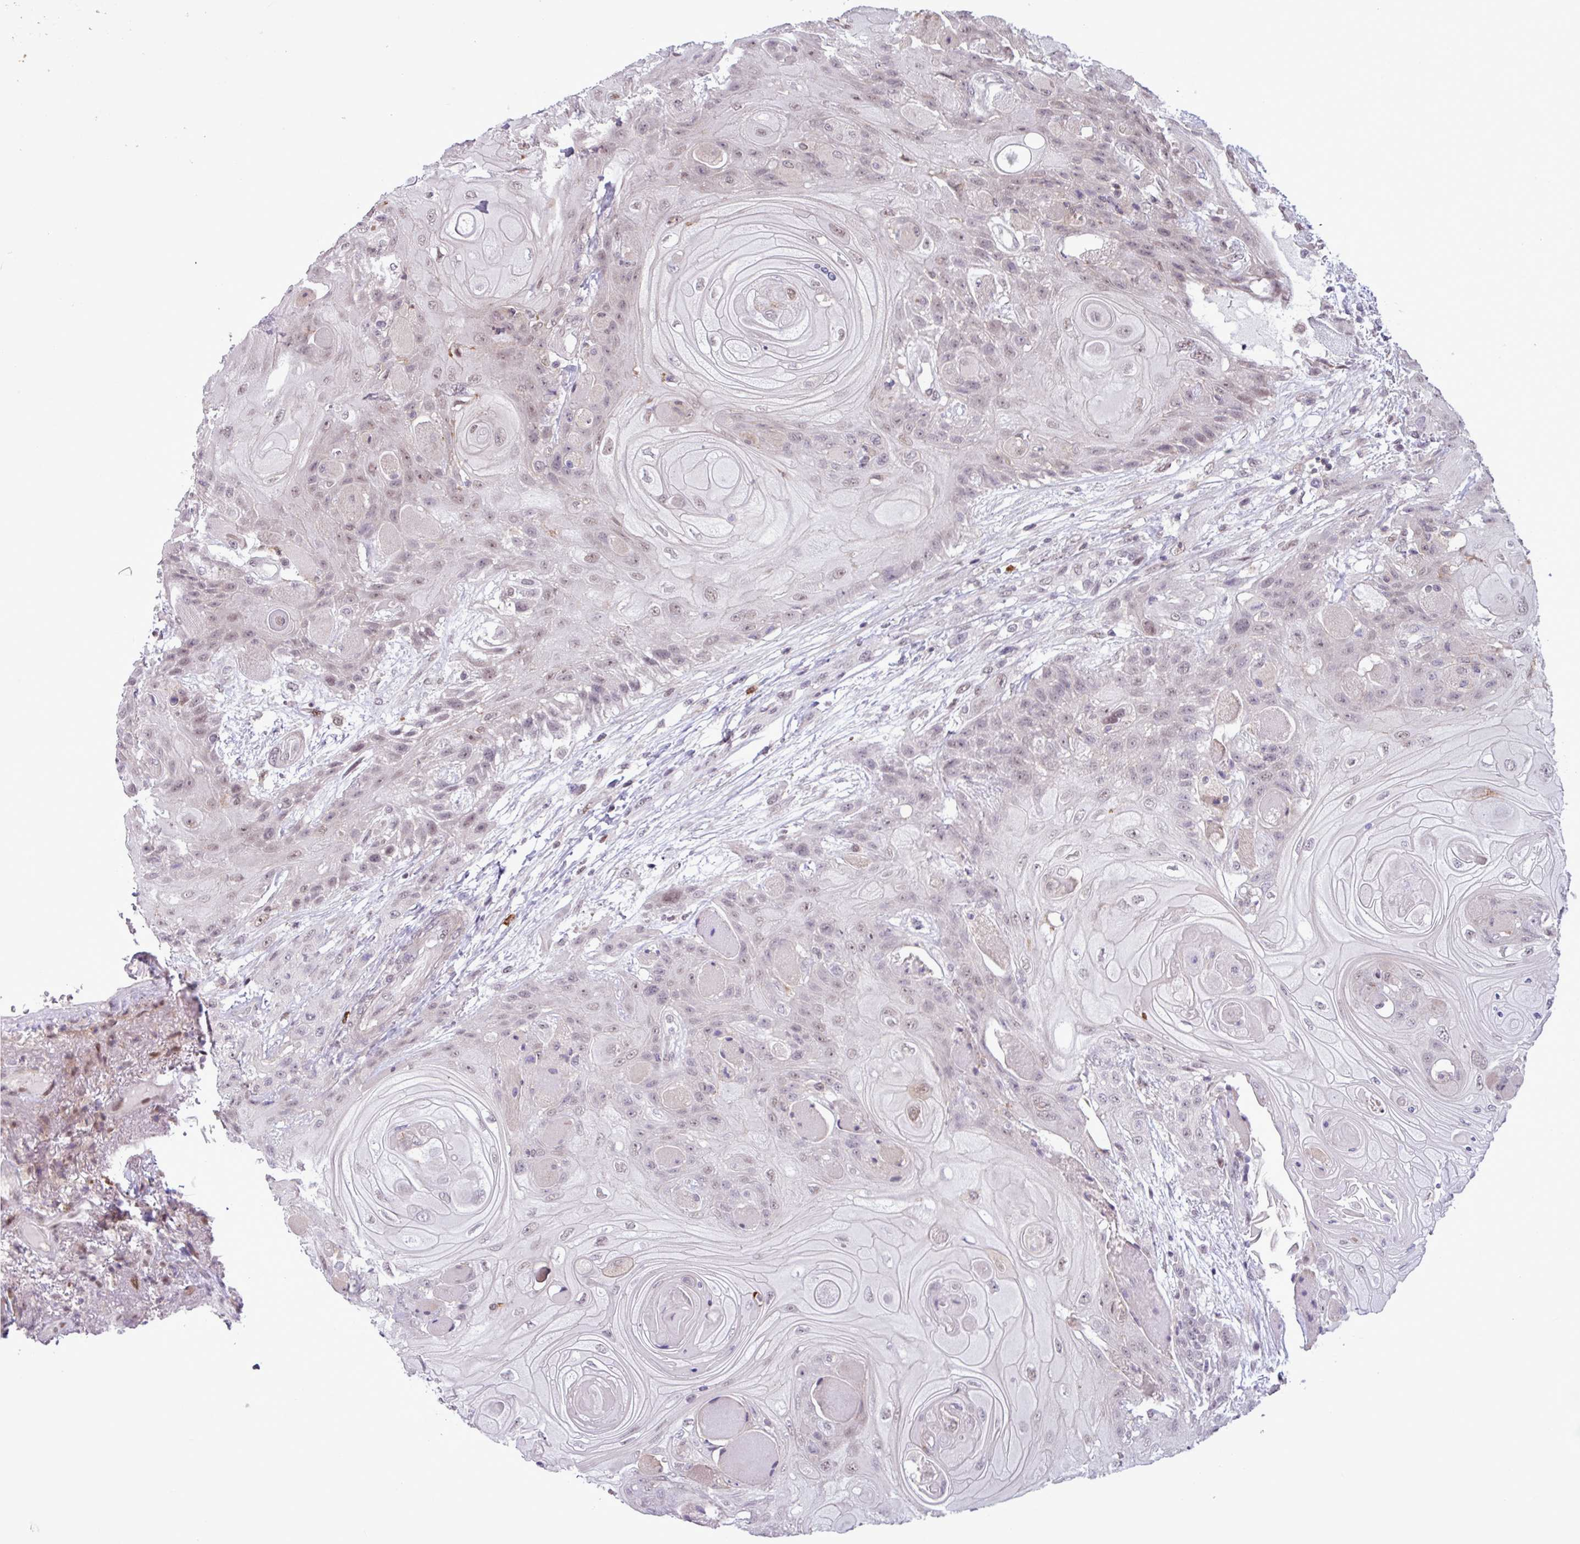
{"staining": {"intensity": "weak", "quantity": "25%-75%", "location": "nuclear"}, "tissue": "head and neck cancer", "cell_type": "Tumor cells", "image_type": "cancer", "snomed": [{"axis": "morphology", "description": "Squamous cell carcinoma, NOS"}, {"axis": "topography", "description": "Head-Neck"}], "caption": "High-magnification brightfield microscopy of squamous cell carcinoma (head and neck) stained with DAB (3,3'-diaminobenzidine) (brown) and counterstained with hematoxylin (blue). tumor cells exhibit weak nuclear expression is appreciated in about25%-75% of cells.", "gene": "NOTCH2", "patient": {"sex": "female", "age": 43}}